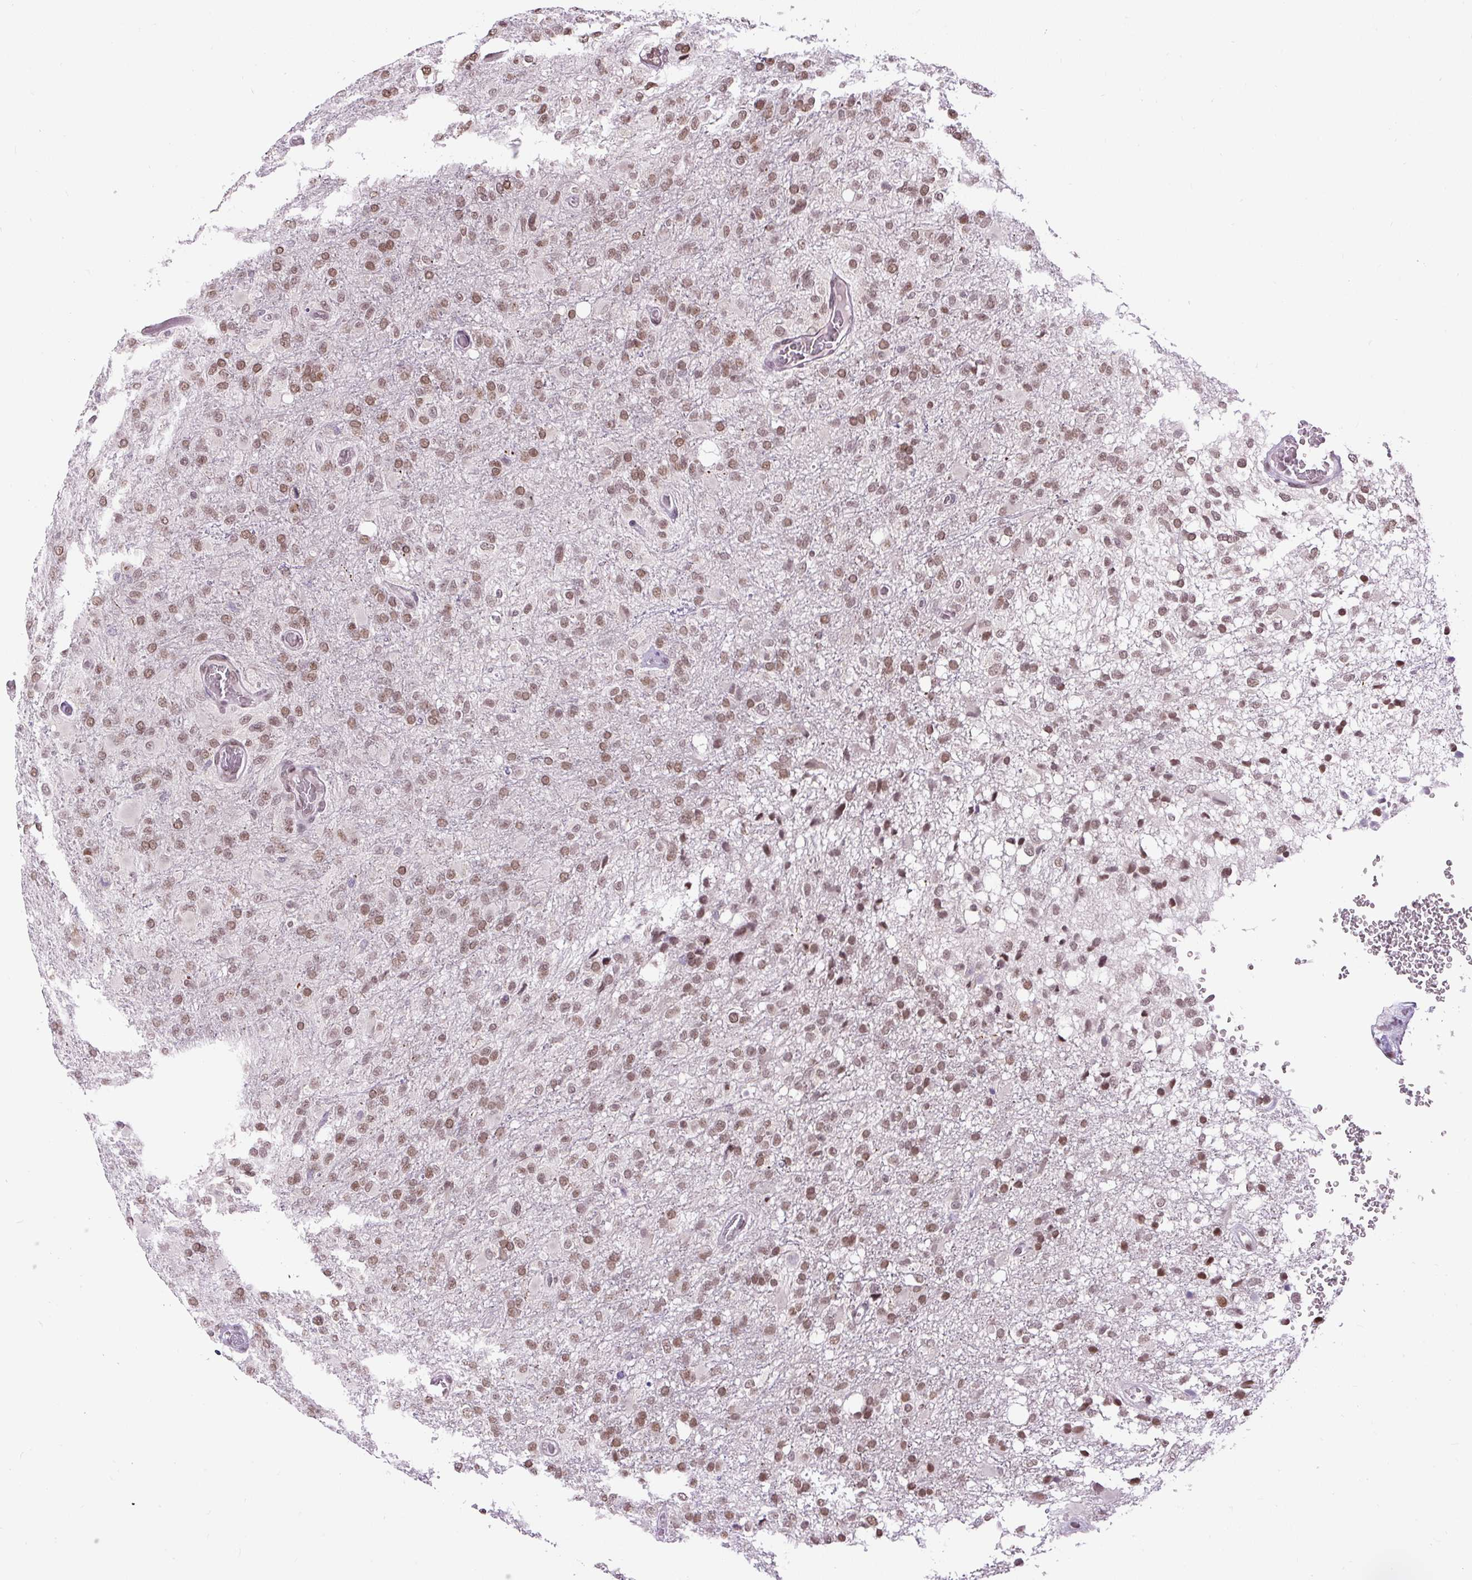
{"staining": {"intensity": "moderate", "quantity": ">75%", "location": "nuclear"}, "tissue": "glioma", "cell_type": "Tumor cells", "image_type": "cancer", "snomed": [{"axis": "morphology", "description": "Glioma, malignant, High grade"}, {"axis": "topography", "description": "Brain"}], "caption": "Tumor cells reveal medium levels of moderate nuclear positivity in about >75% of cells in human glioma.", "gene": "ZNF672", "patient": {"sex": "female", "age": 74}}